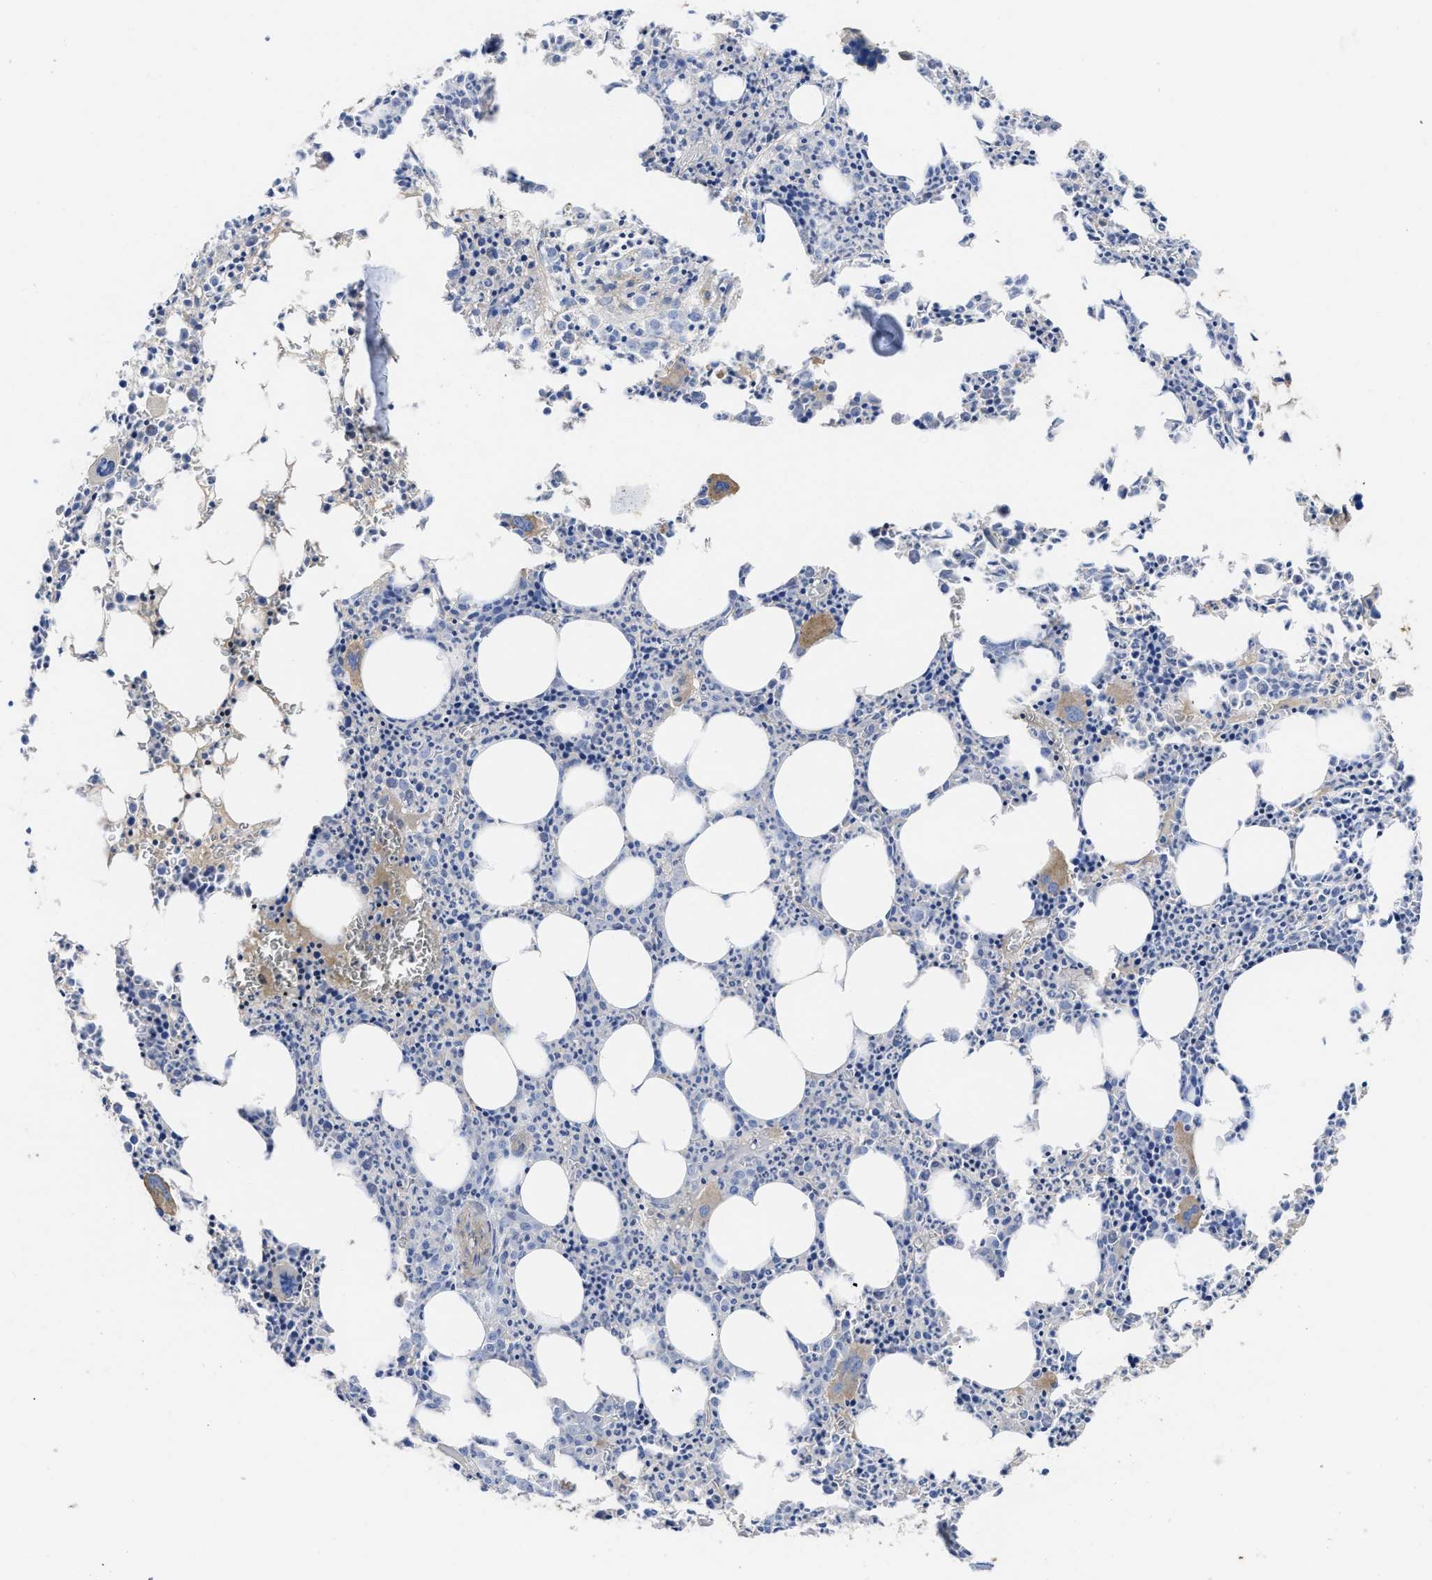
{"staining": {"intensity": "moderate", "quantity": "<25%", "location": "cytoplasmic/membranous"}, "tissue": "bone marrow", "cell_type": "Hematopoietic cells", "image_type": "normal", "snomed": [{"axis": "morphology", "description": "Normal tissue, NOS"}, {"axis": "morphology", "description": "Inflammation, NOS"}, {"axis": "topography", "description": "Bone marrow"}], "caption": "The micrograph reveals a brown stain indicating the presence of a protein in the cytoplasmic/membranous of hematopoietic cells in bone marrow.", "gene": "USP4", "patient": {"sex": "female", "age": 40}}